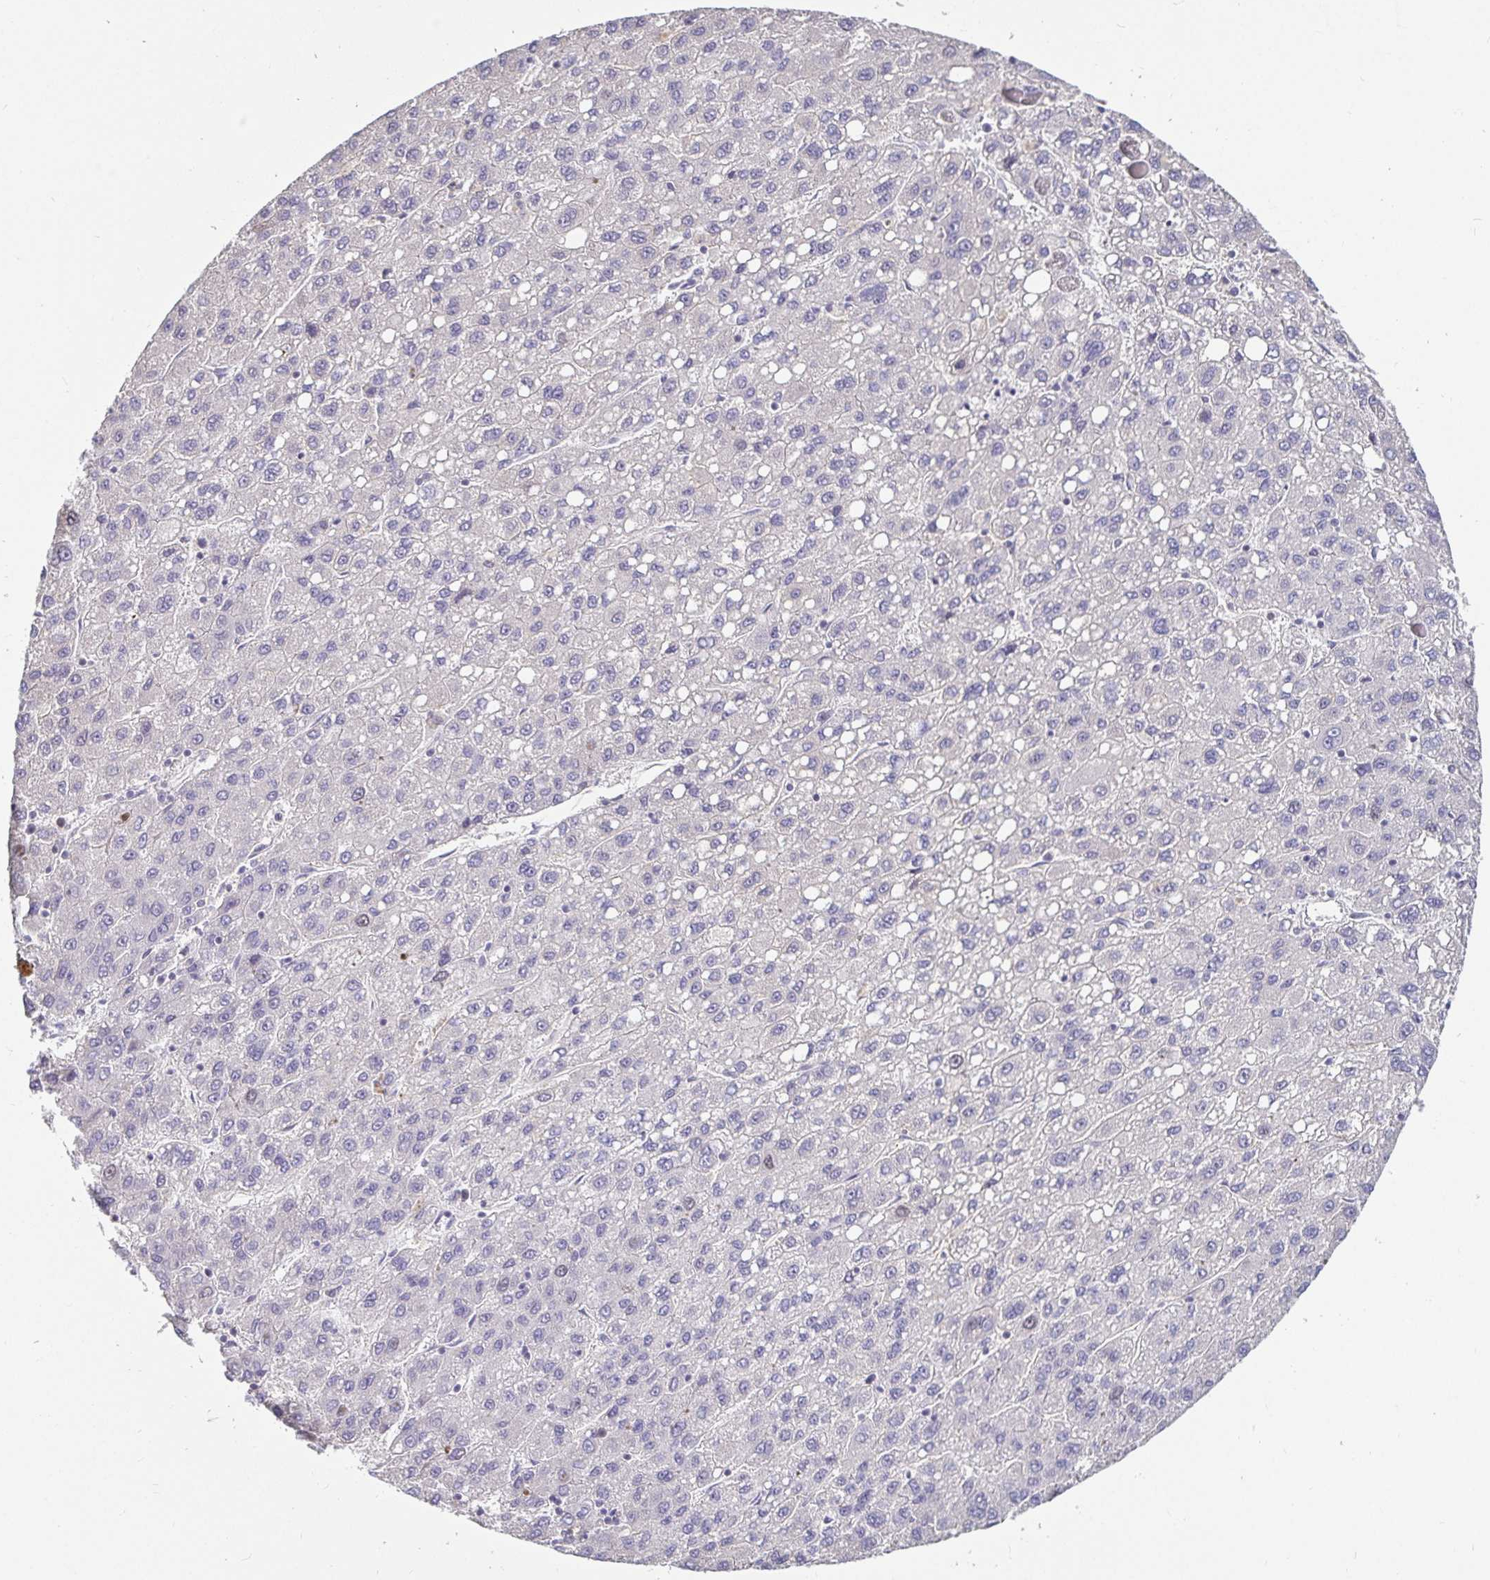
{"staining": {"intensity": "negative", "quantity": "none", "location": "none"}, "tissue": "liver cancer", "cell_type": "Tumor cells", "image_type": "cancer", "snomed": [{"axis": "morphology", "description": "Carcinoma, Hepatocellular, NOS"}, {"axis": "topography", "description": "Liver"}], "caption": "Immunohistochemical staining of liver cancer reveals no significant staining in tumor cells. (Immunohistochemistry, brightfield microscopy, high magnification).", "gene": "ANLN", "patient": {"sex": "female", "age": 82}}